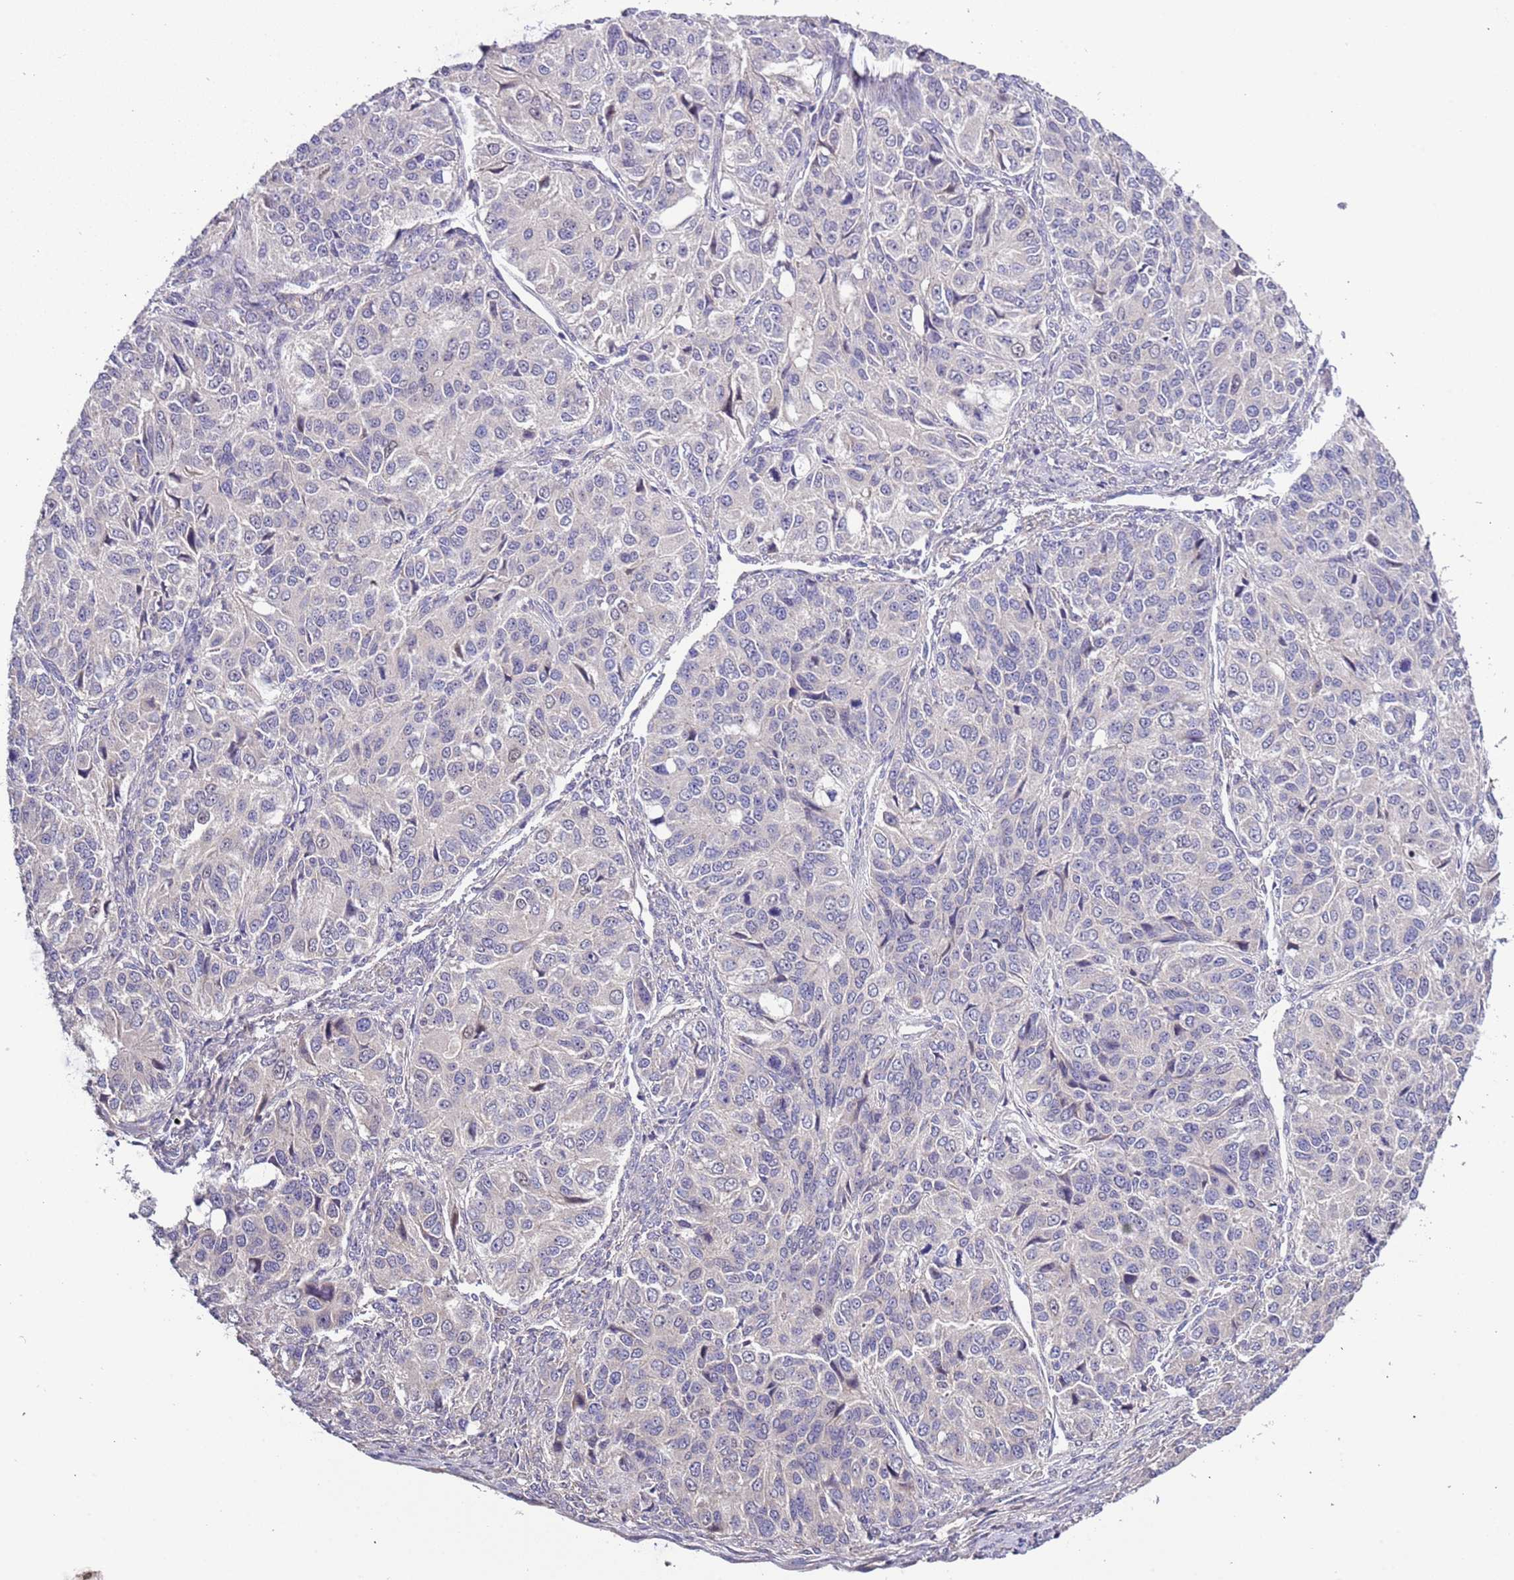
{"staining": {"intensity": "negative", "quantity": "none", "location": "none"}, "tissue": "ovarian cancer", "cell_type": "Tumor cells", "image_type": "cancer", "snomed": [{"axis": "morphology", "description": "Carcinoma, endometroid"}, {"axis": "topography", "description": "Ovary"}], "caption": "Immunohistochemistry (IHC) of human ovarian cancer demonstrates no staining in tumor cells.", "gene": "LAMB4", "patient": {"sex": "female", "age": 51}}